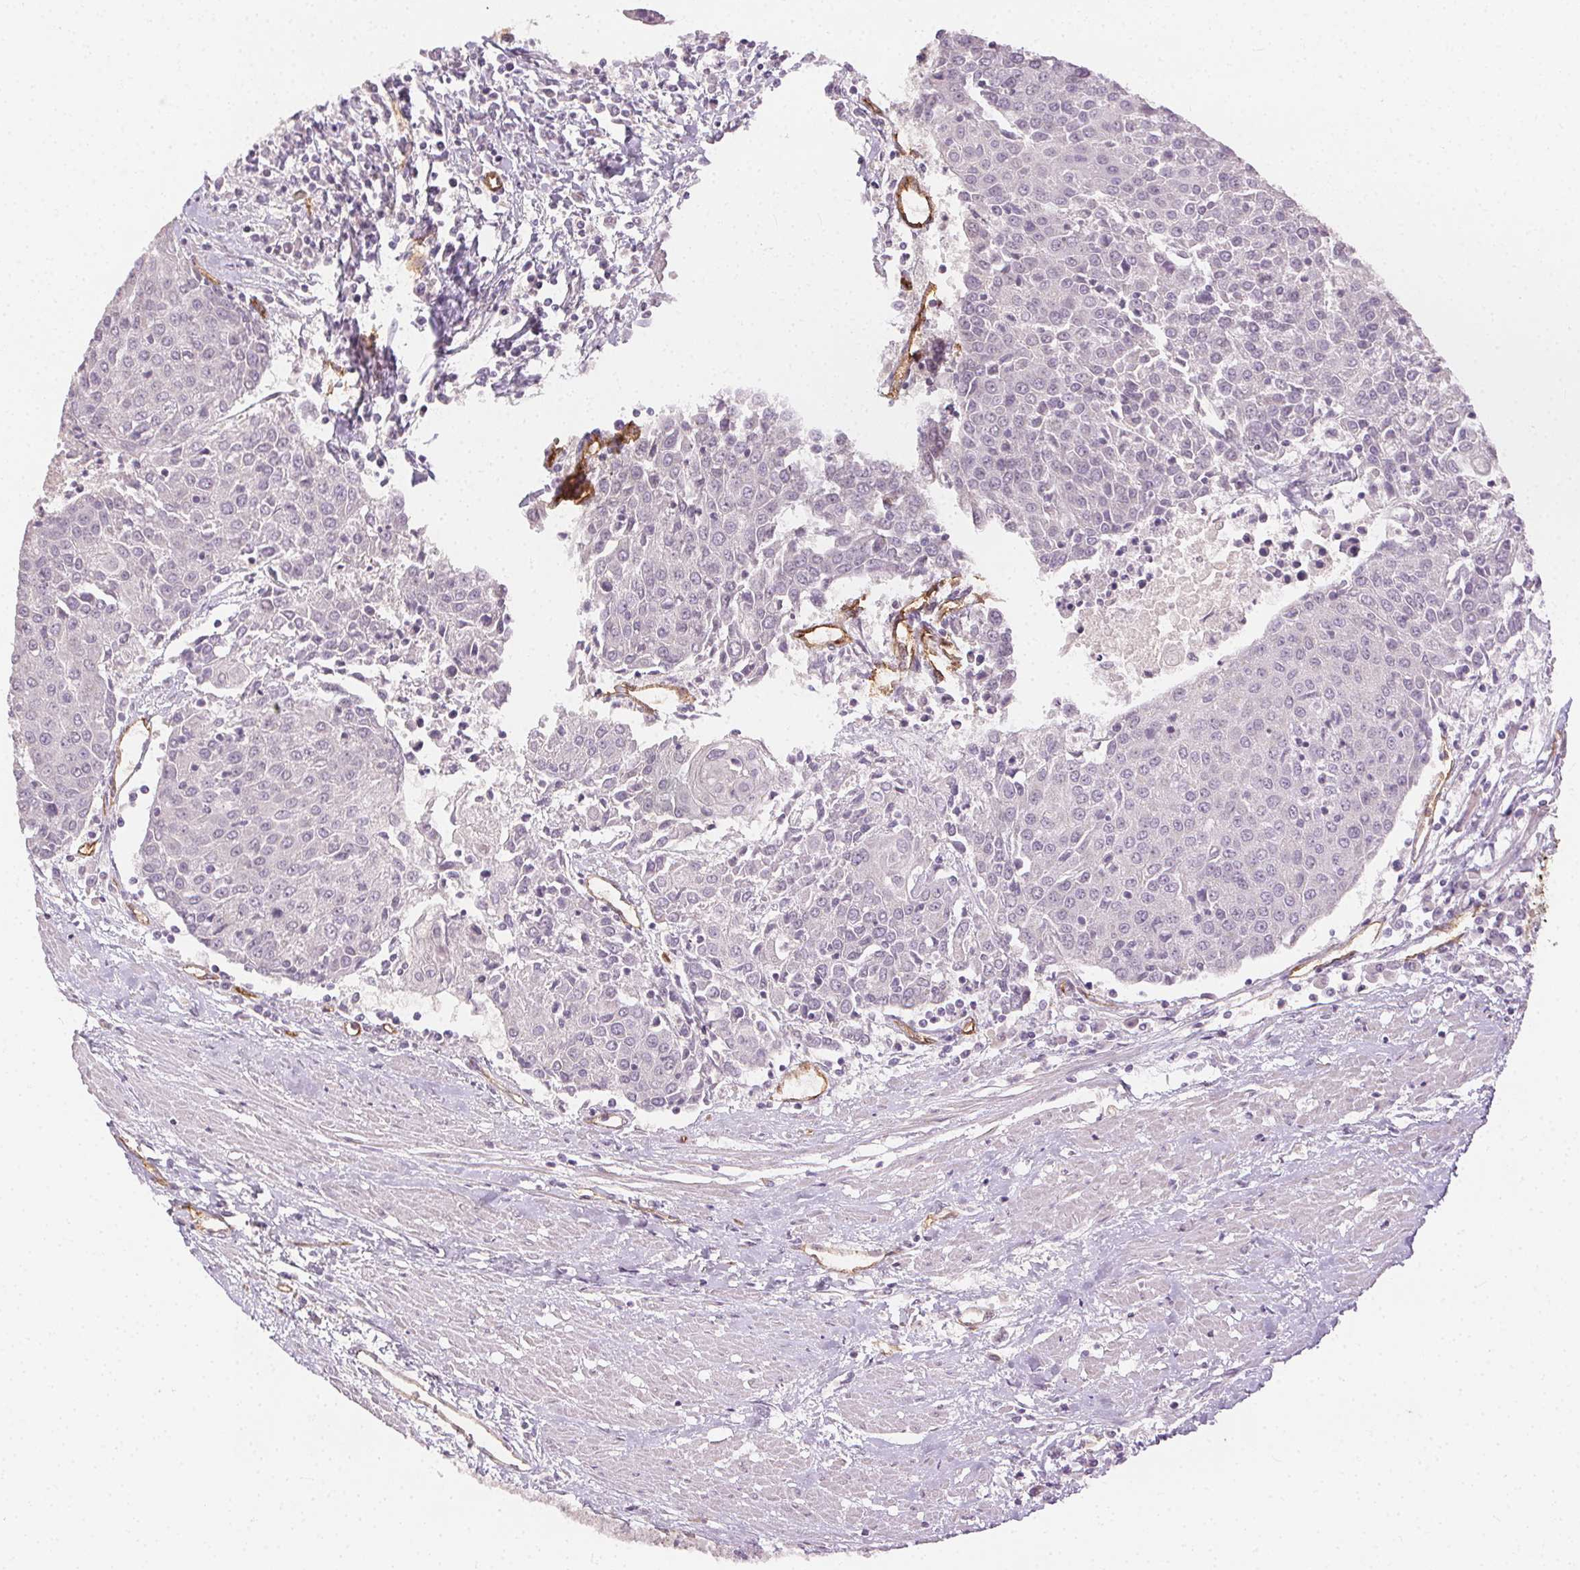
{"staining": {"intensity": "negative", "quantity": "none", "location": "none"}, "tissue": "urothelial cancer", "cell_type": "Tumor cells", "image_type": "cancer", "snomed": [{"axis": "morphology", "description": "Urothelial carcinoma, High grade"}, {"axis": "topography", "description": "Urinary bladder"}], "caption": "Image shows no significant protein expression in tumor cells of urothelial carcinoma (high-grade).", "gene": "PODXL", "patient": {"sex": "female", "age": 85}}